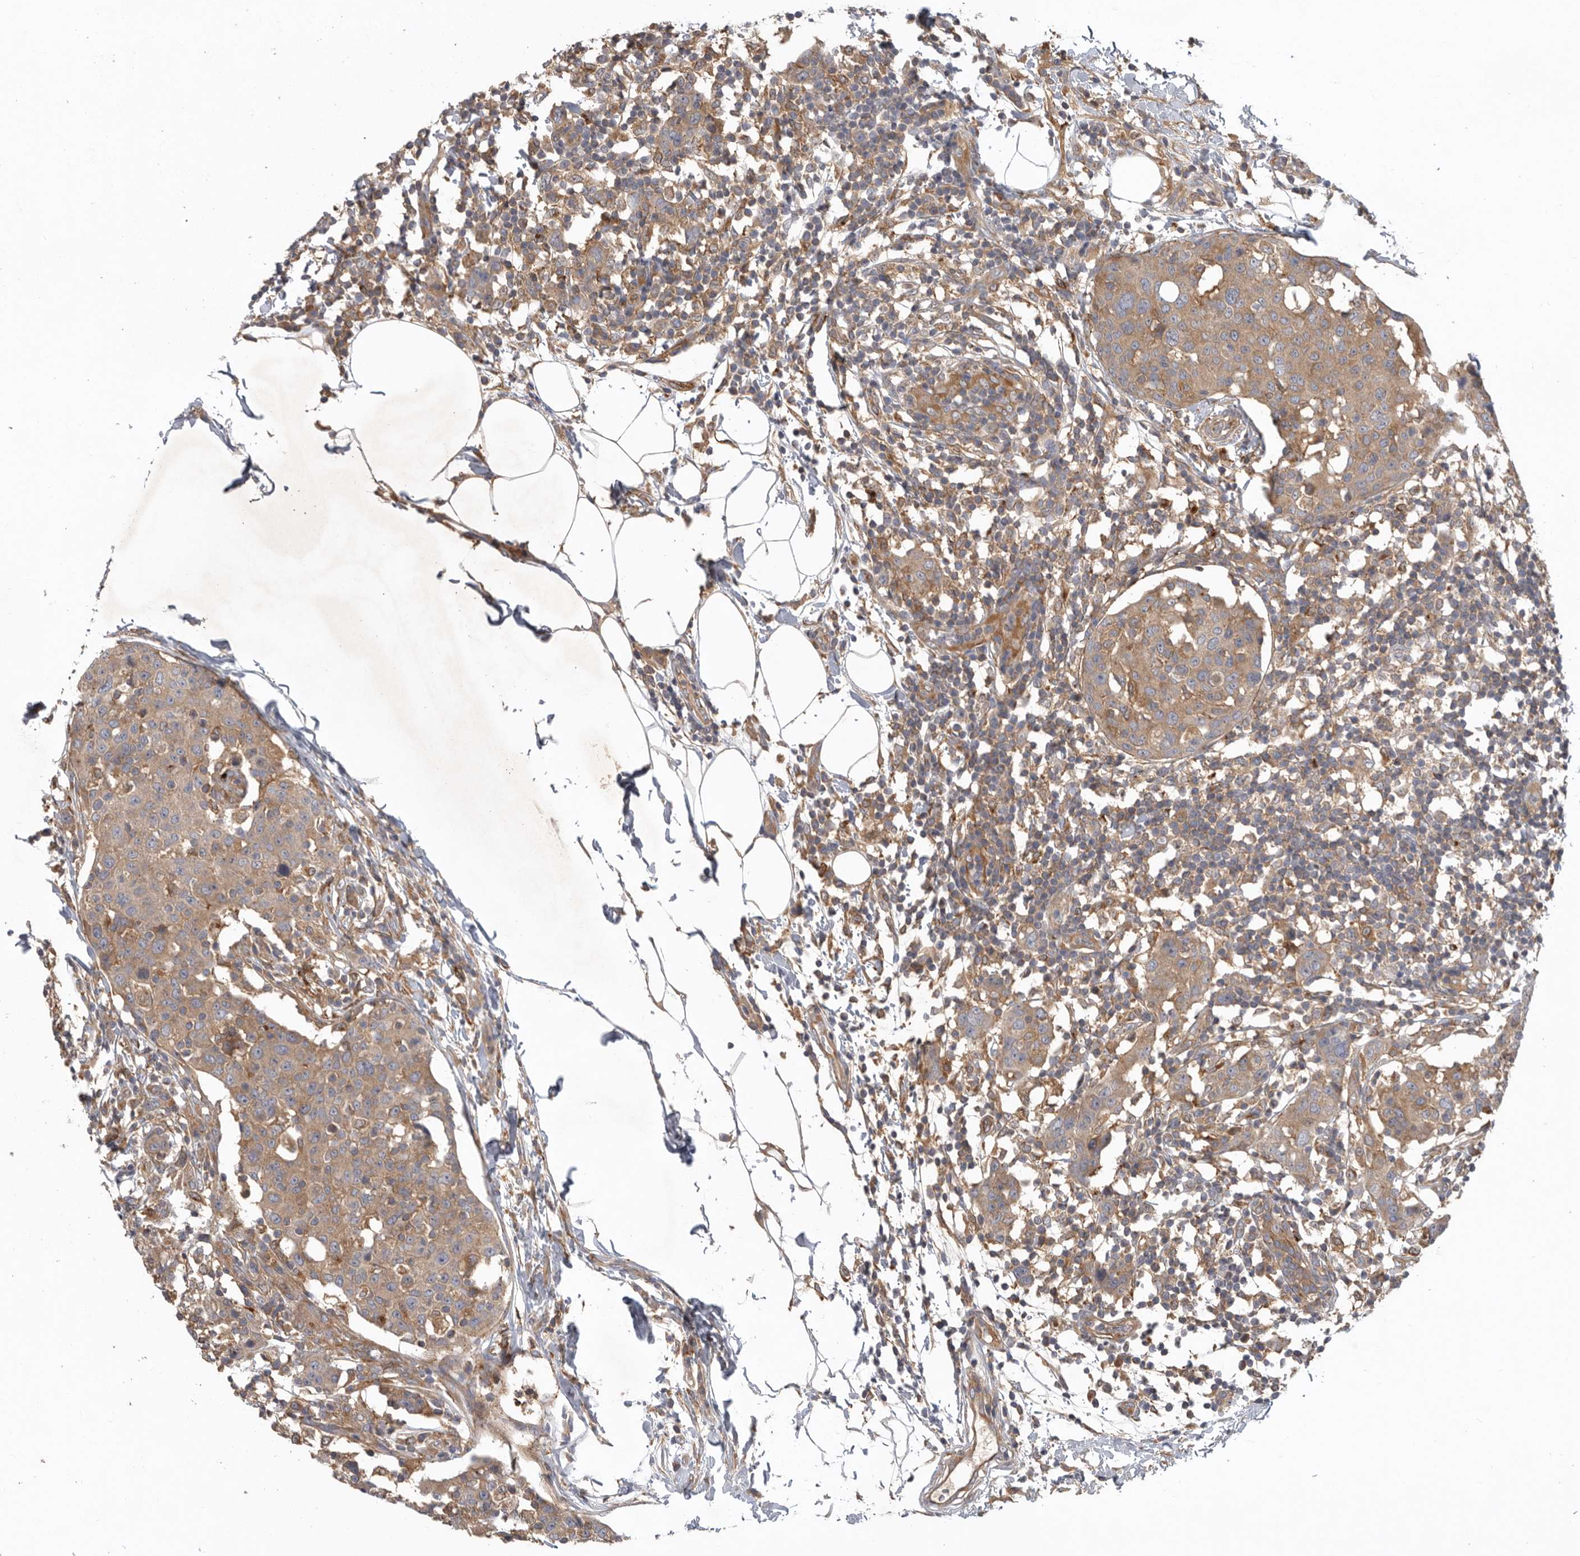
{"staining": {"intensity": "moderate", "quantity": ">75%", "location": "cytoplasmic/membranous"}, "tissue": "breast cancer", "cell_type": "Tumor cells", "image_type": "cancer", "snomed": [{"axis": "morphology", "description": "Normal tissue, NOS"}, {"axis": "morphology", "description": "Duct carcinoma"}, {"axis": "topography", "description": "Breast"}], "caption": "About >75% of tumor cells in human breast intraductal carcinoma show moderate cytoplasmic/membranous protein expression as visualized by brown immunohistochemical staining.", "gene": "C1orf109", "patient": {"sex": "female", "age": 37}}